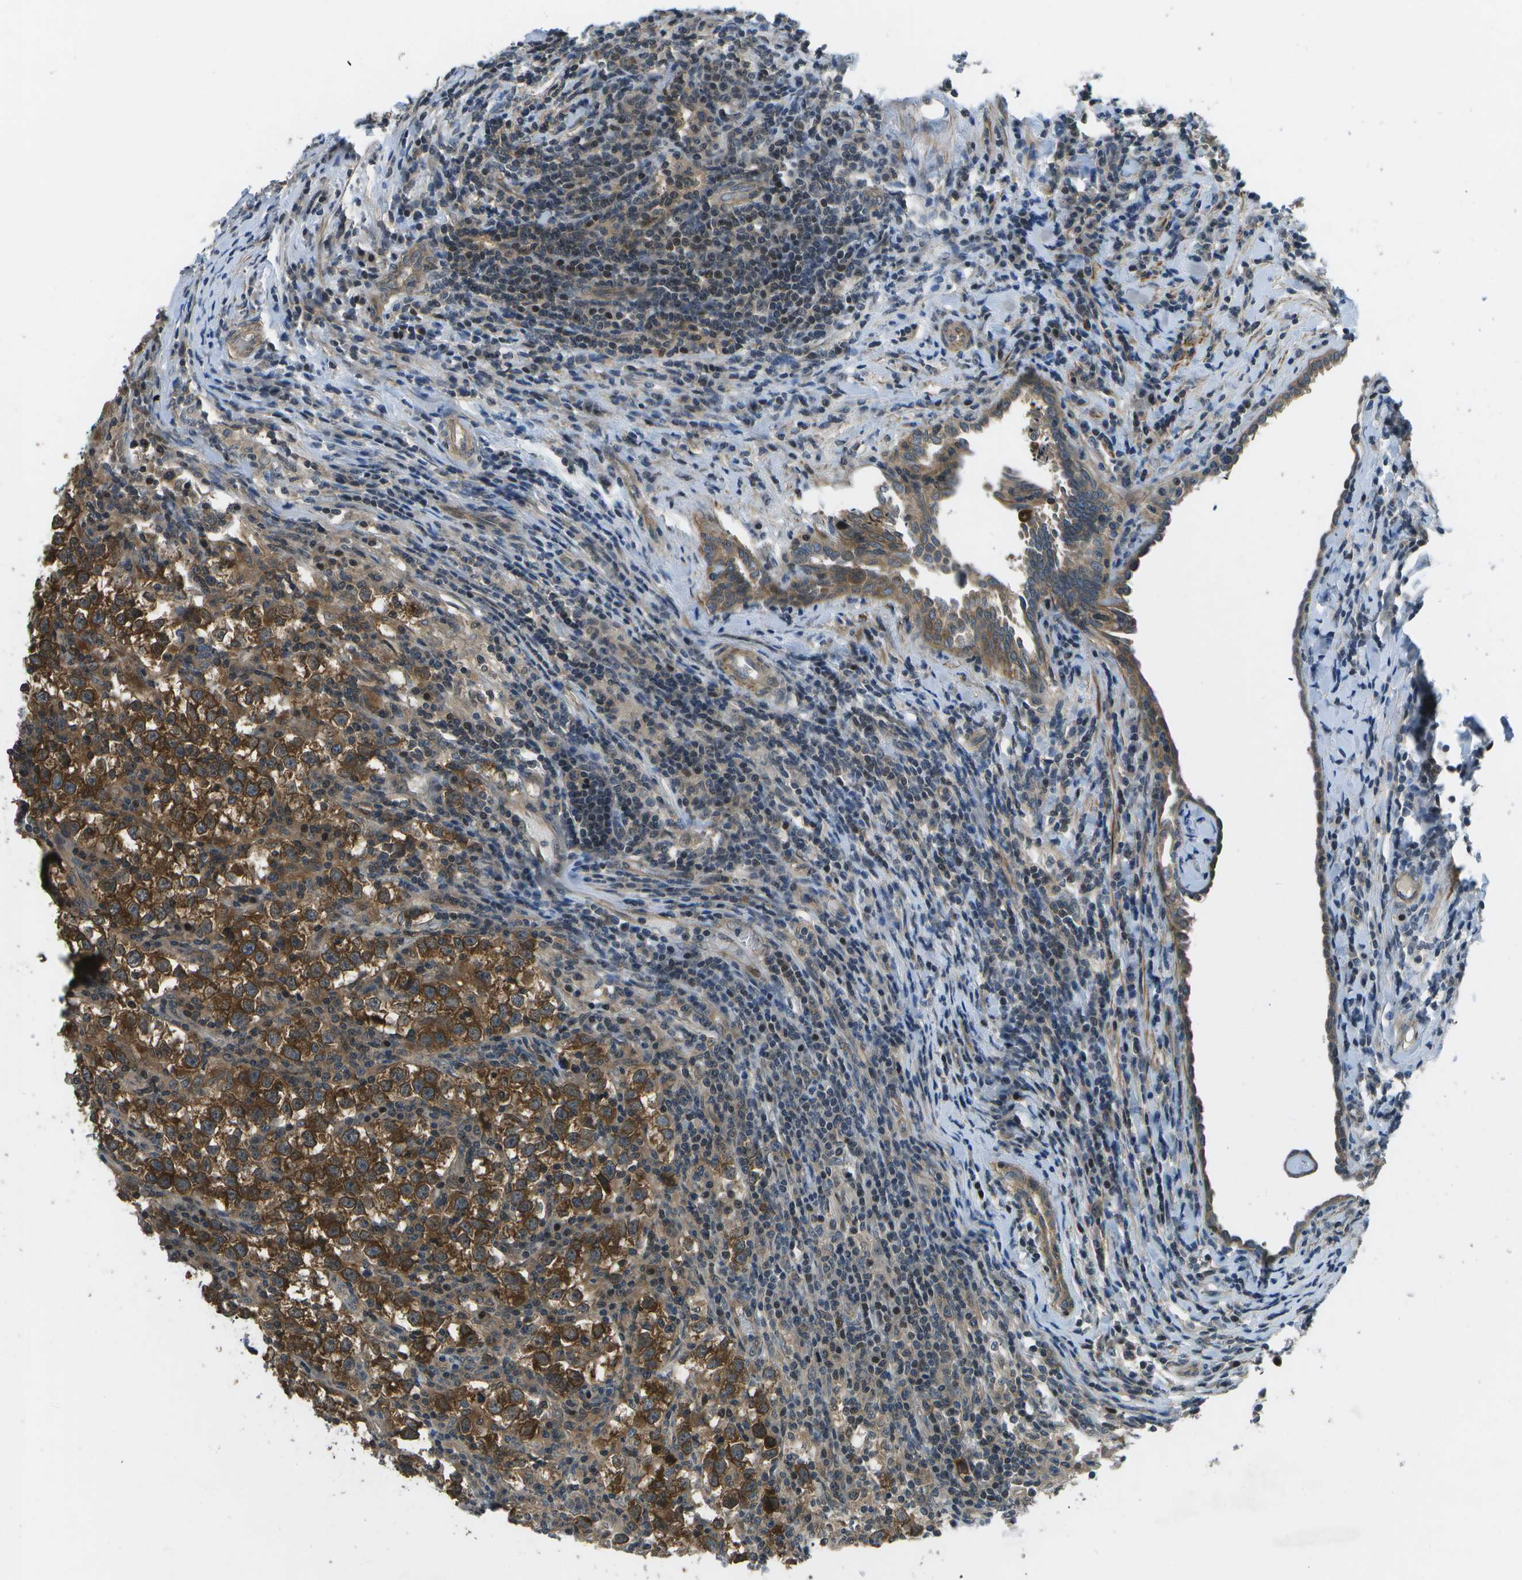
{"staining": {"intensity": "strong", "quantity": ">75%", "location": "cytoplasmic/membranous"}, "tissue": "testis cancer", "cell_type": "Tumor cells", "image_type": "cancer", "snomed": [{"axis": "morphology", "description": "Normal tissue, NOS"}, {"axis": "morphology", "description": "Seminoma, NOS"}, {"axis": "topography", "description": "Testis"}], "caption": "An immunohistochemistry (IHC) image of tumor tissue is shown. Protein staining in brown highlights strong cytoplasmic/membranous positivity in testis cancer (seminoma) within tumor cells.", "gene": "ENPP5", "patient": {"sex": "male", "age": 43}}